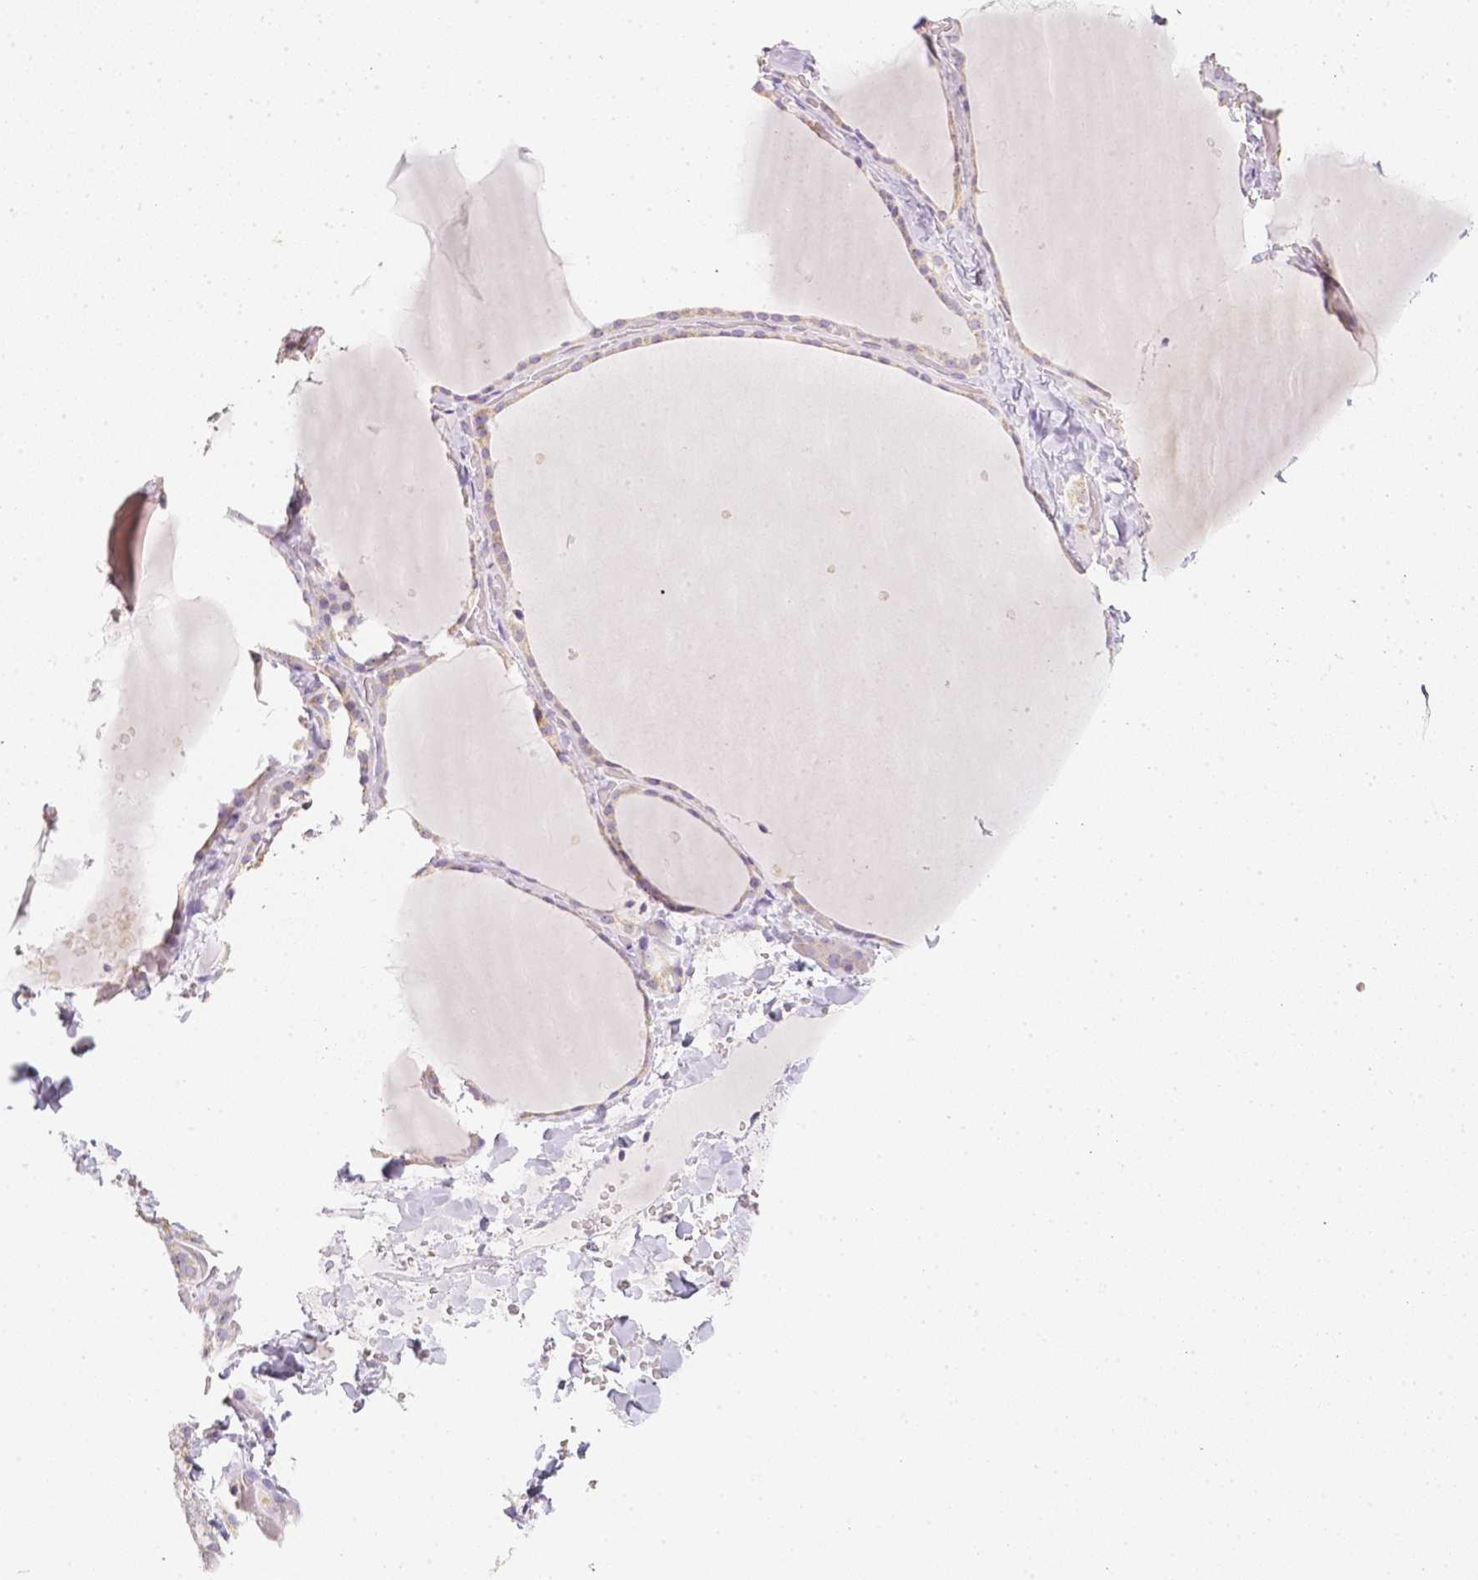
{"staining": {"intensity": "weak", "quantity": ">75%", "location": "cytoplasmic/membranous"}, "tissue": "thyroid gland", "cell_type": "Glandular cells", "image_type": "normal", "snomed": [{"axis": "morphology", "description": "Normal tissue, NOS"}, {"axis": "topography", "description": "Thyroid gland"}], "caption": "Protein expression analysis of normal thyroid gland shows weak cytoplasmic/membranous positivity in approximately >75% of glandular cells. Using DAB (3,3'-diaminobenzidine) (brown) and hematoxylin (blue) stains, captured at high magnification using brightfield microscopy.", "gene": "NVL", "patient": {"sex": "female", "age": 36}}